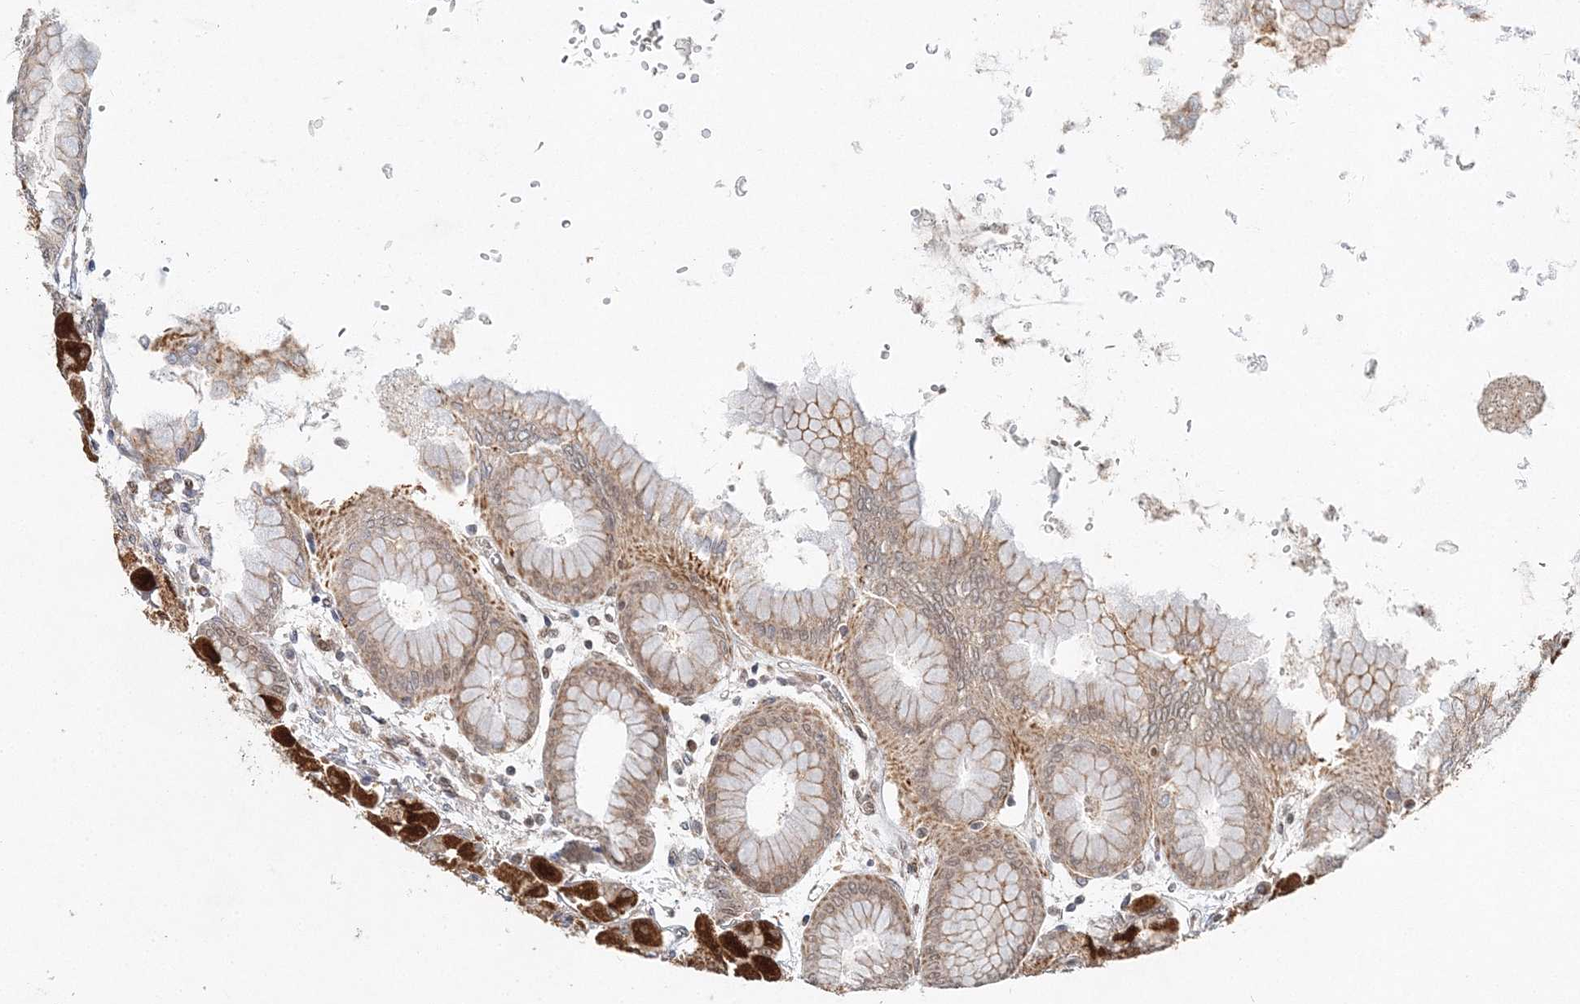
{"staining": {"intensity": "strong", "quantity": "25%-75%", "location": "cytoplasmic/membranous"}, "tissue": "stomach", "cell_type": "Glandular cells", "image_type": "normal", "snomed": [{"axis": "morphology", "description": "Normal tissue, NOS"}, {"axis": "topography", "description": "Stomach, upper"}], "caption": "A micrograph of stomach stained for a protein reveals strong cytoplasmic/membranous brown staining in glandular cells.", "gene": "RAB11FIP2", "patient": {"sex": "female", "age": 56}}